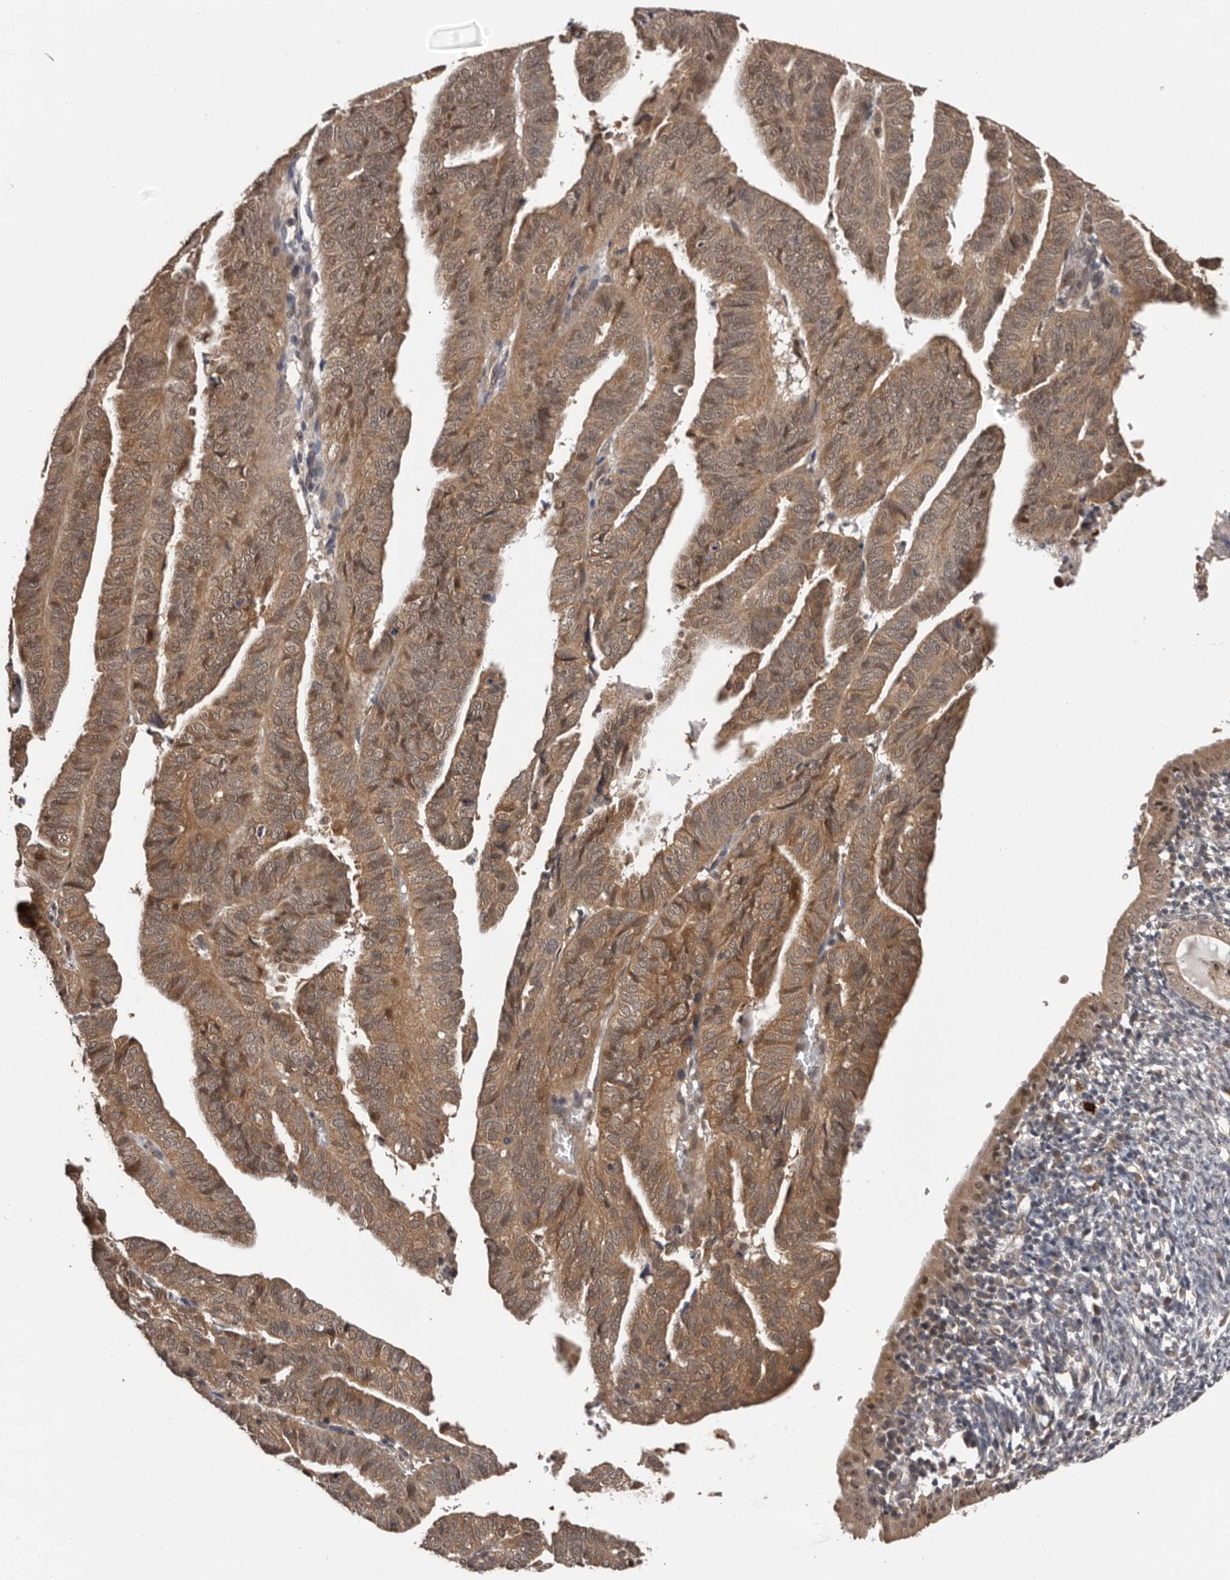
{"staining": {"intensity": "moderate", "quantity": ">75%", "location": "cytoplasmic/membranous,nuclear"}, "tissue": "endometrial cancer", "cell_type": "Tumor cells", "image_type": "cancer", "snomed": [{"axis": "morphology", "description": "Adenocarcinoma, NOS"}, {"axis": "topography", "description": "Uterus"}], "caption": "There is medium levels of moderate cytoplasmic/membranous and nuclear staining in tumor cells of endometrial cancer (adenocarcinoma), as demonstrated by immunohistochemical staining (brown color).", "gene": "VPS37A", "patient": {"sex": "female", "age": 77}}